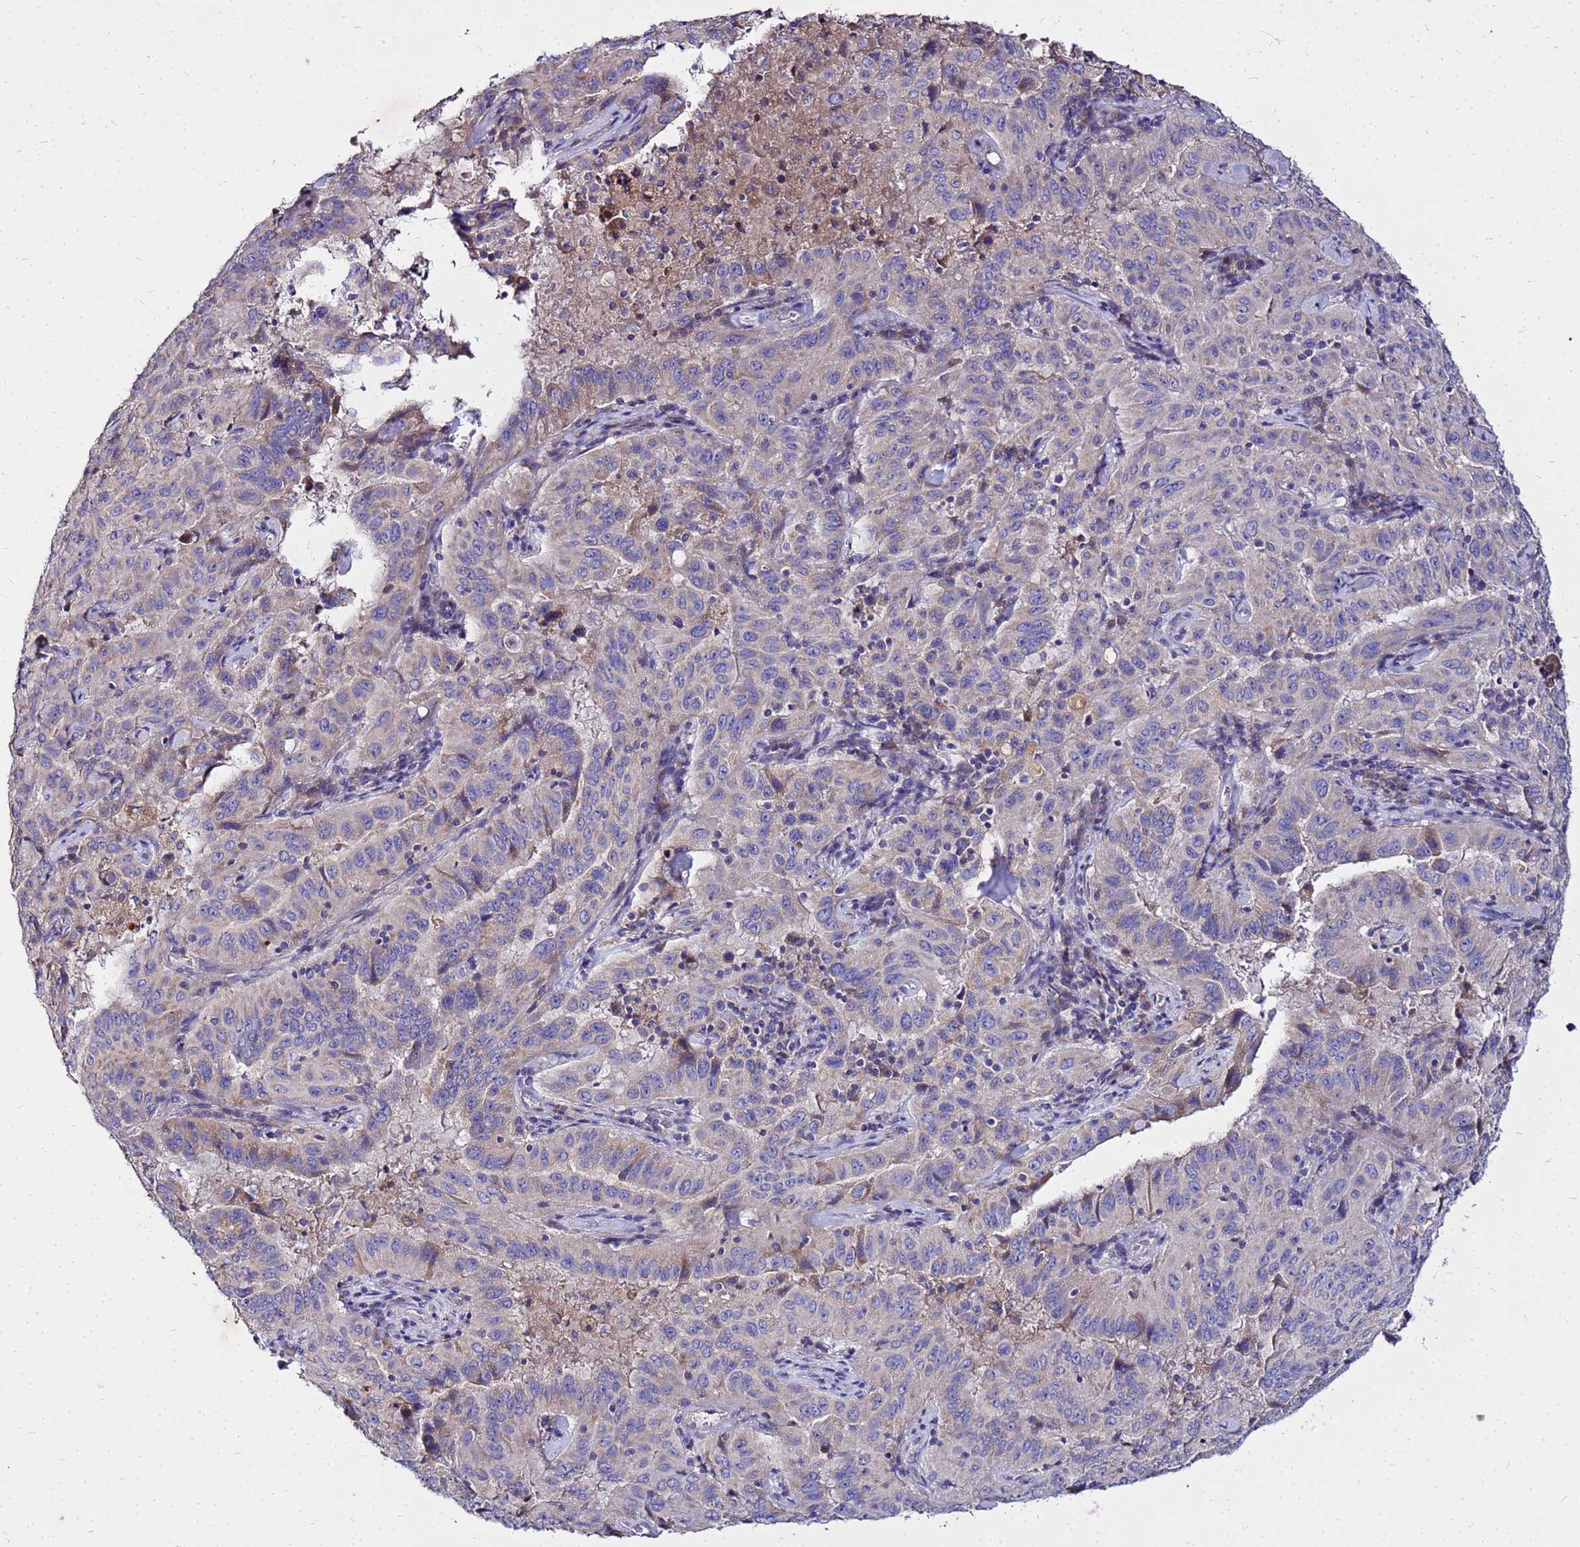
{"staining": {"intensity": "weak", "quantity": "<25%", "location": "cytoplasmic/membranous"}, "tissue": "pancreatic cancer", "cell_type": "Tumor cells", "image_type": "cancer", "snomed": [{"axis": "morphology", "description": "Adenocarcinoma, NOS"}, {"axis": "topography", "description": "Pancreas"}], "caption": "Immunohistochemistry photomicrograph of pancreatic adenocarcinoma stained for a protein (brown), which demonstrates no staining in tumor cells.", "gene": "COX14", "patient": {"sex": "male", "age": 63}}